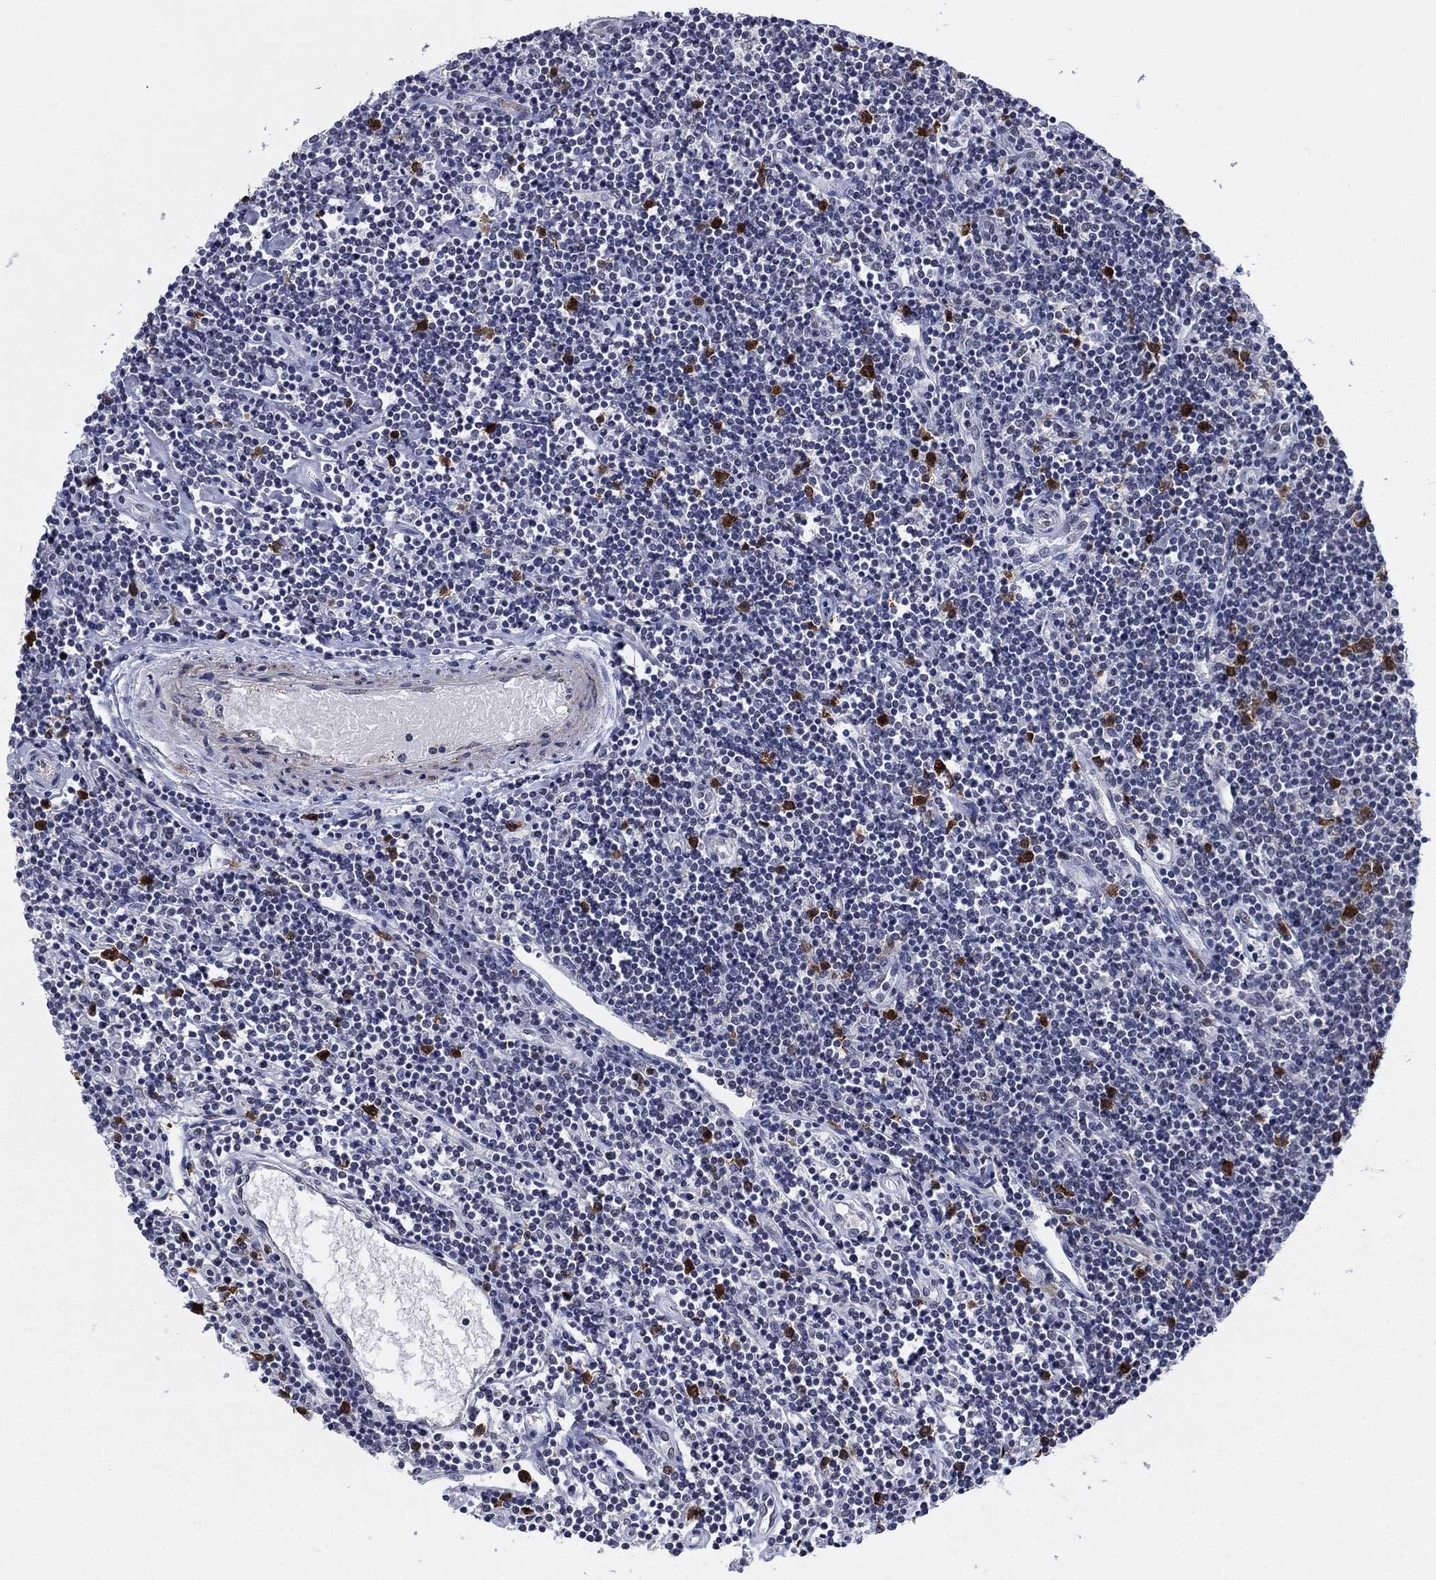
{"staining": {"intensity": "negative", "quantity": "none", "location": "none"}, "tissue": "lymphoma", "cell_type": "Tumor cells", "image_type": "cancer", "snomed": [{"axis": "morphology", "description": "Hodgkin's disease, NOS"}, {"axis": "topography", "description": "Lymph node"}], "caption": "IHC image of lymphoma stained for a protein (brown), which reveals no staining in tumor cells.", "gene": "TYMS", "patient": {"sex": "male", "age": 40}}